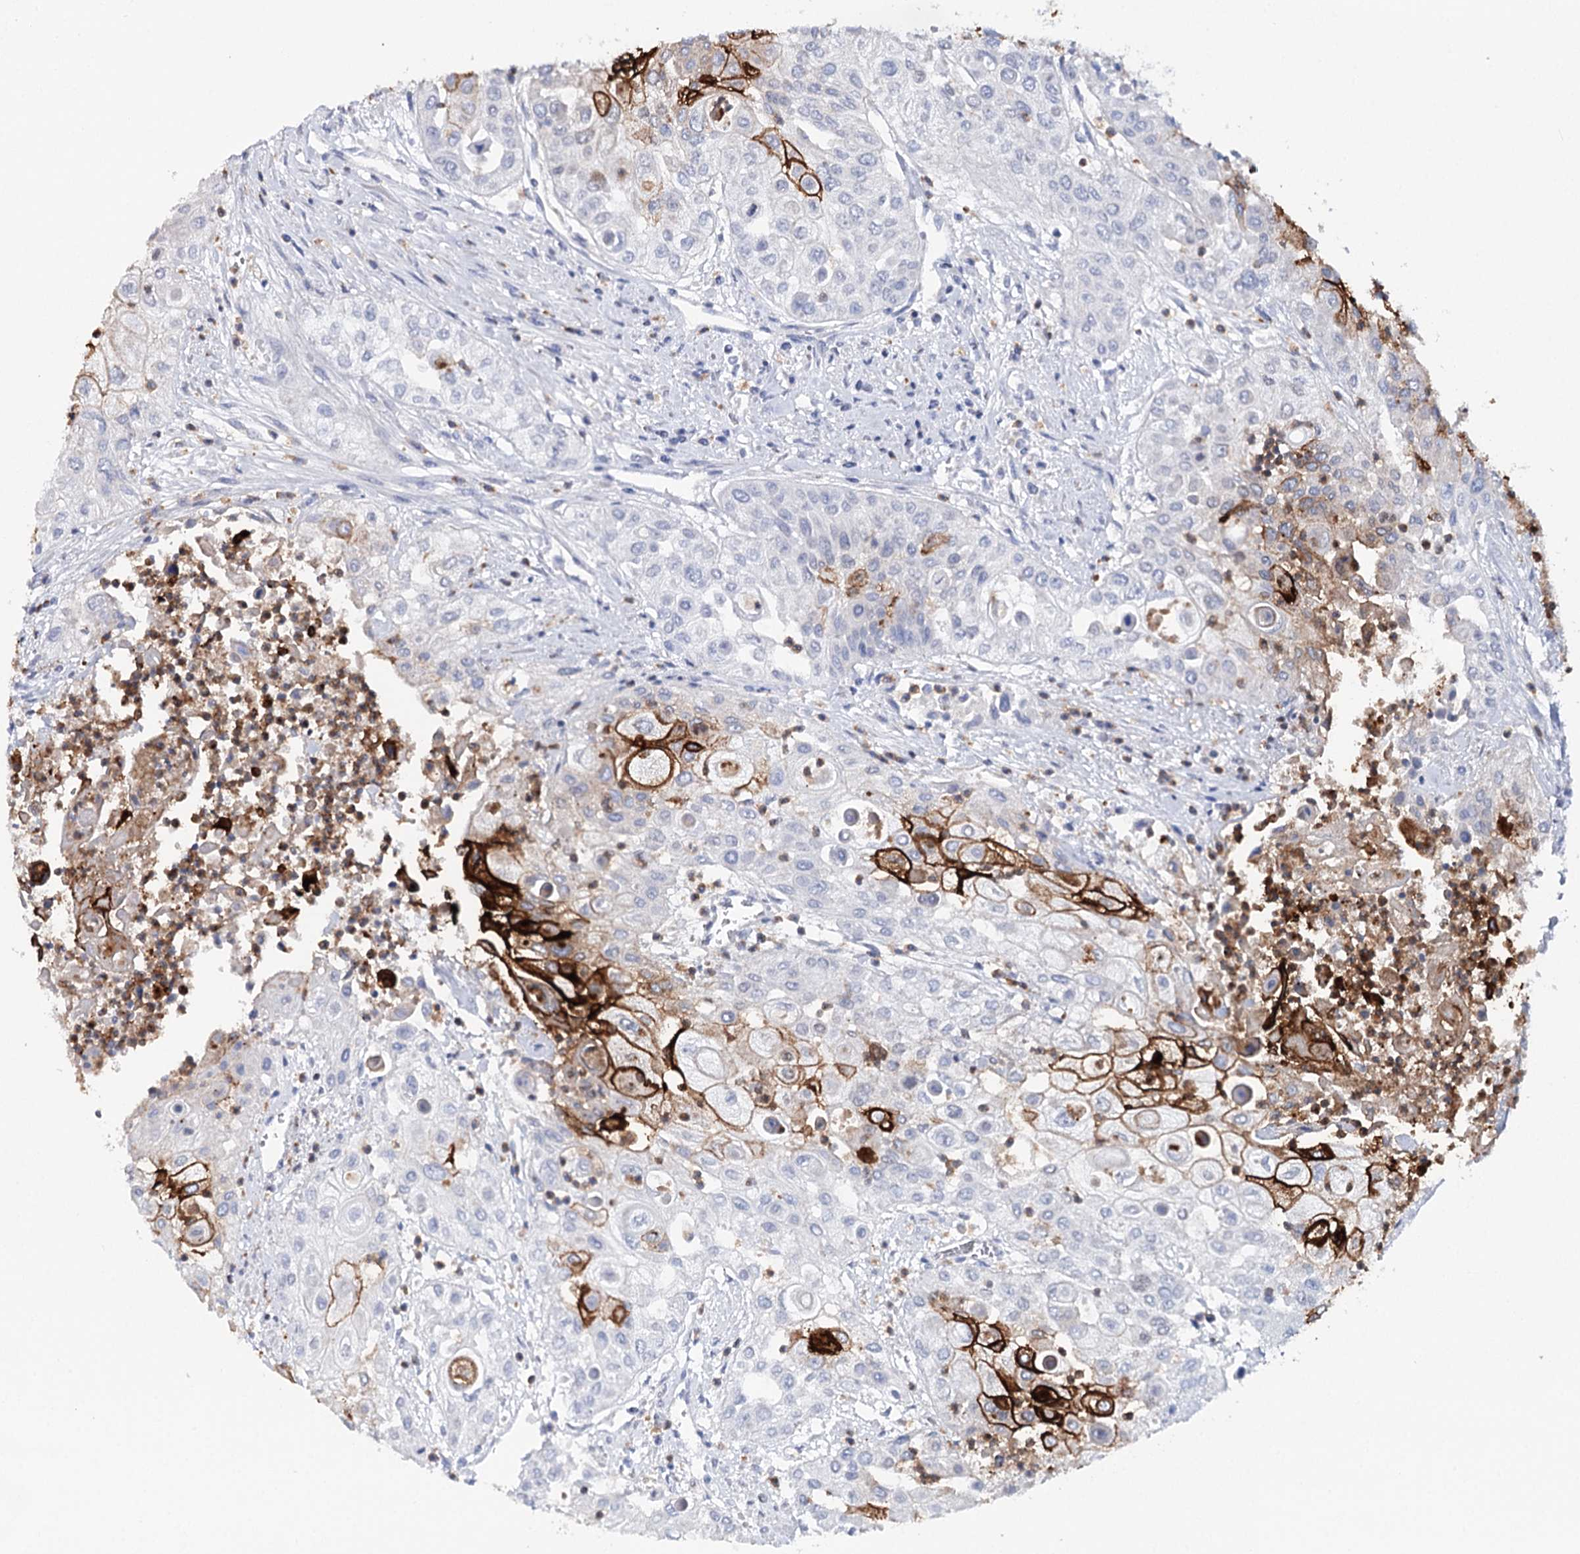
{"staining": {"intensity": "strong", "quantity": "<25%", "location": "cytoplasmic/membranous"}, "tissue": "urothelial cancer", "cell_type": "Tumor cells", "image_type": "cancer", "snomed": [{"axis": "morphology", "description": "Urothelial carcinoma, High grade"}, {"axis": "topography", "description": "Urinary bladder"}], "caption": "Protein positivity by immunohistochemistry (IHC) exhibits strong cytoplasmic/membranous expression in about <25% of tumor cells in urothelial carcinoma (high-grade).", "gene": "CEACAM8", "patient": {"sex": "female", "age": 79}}